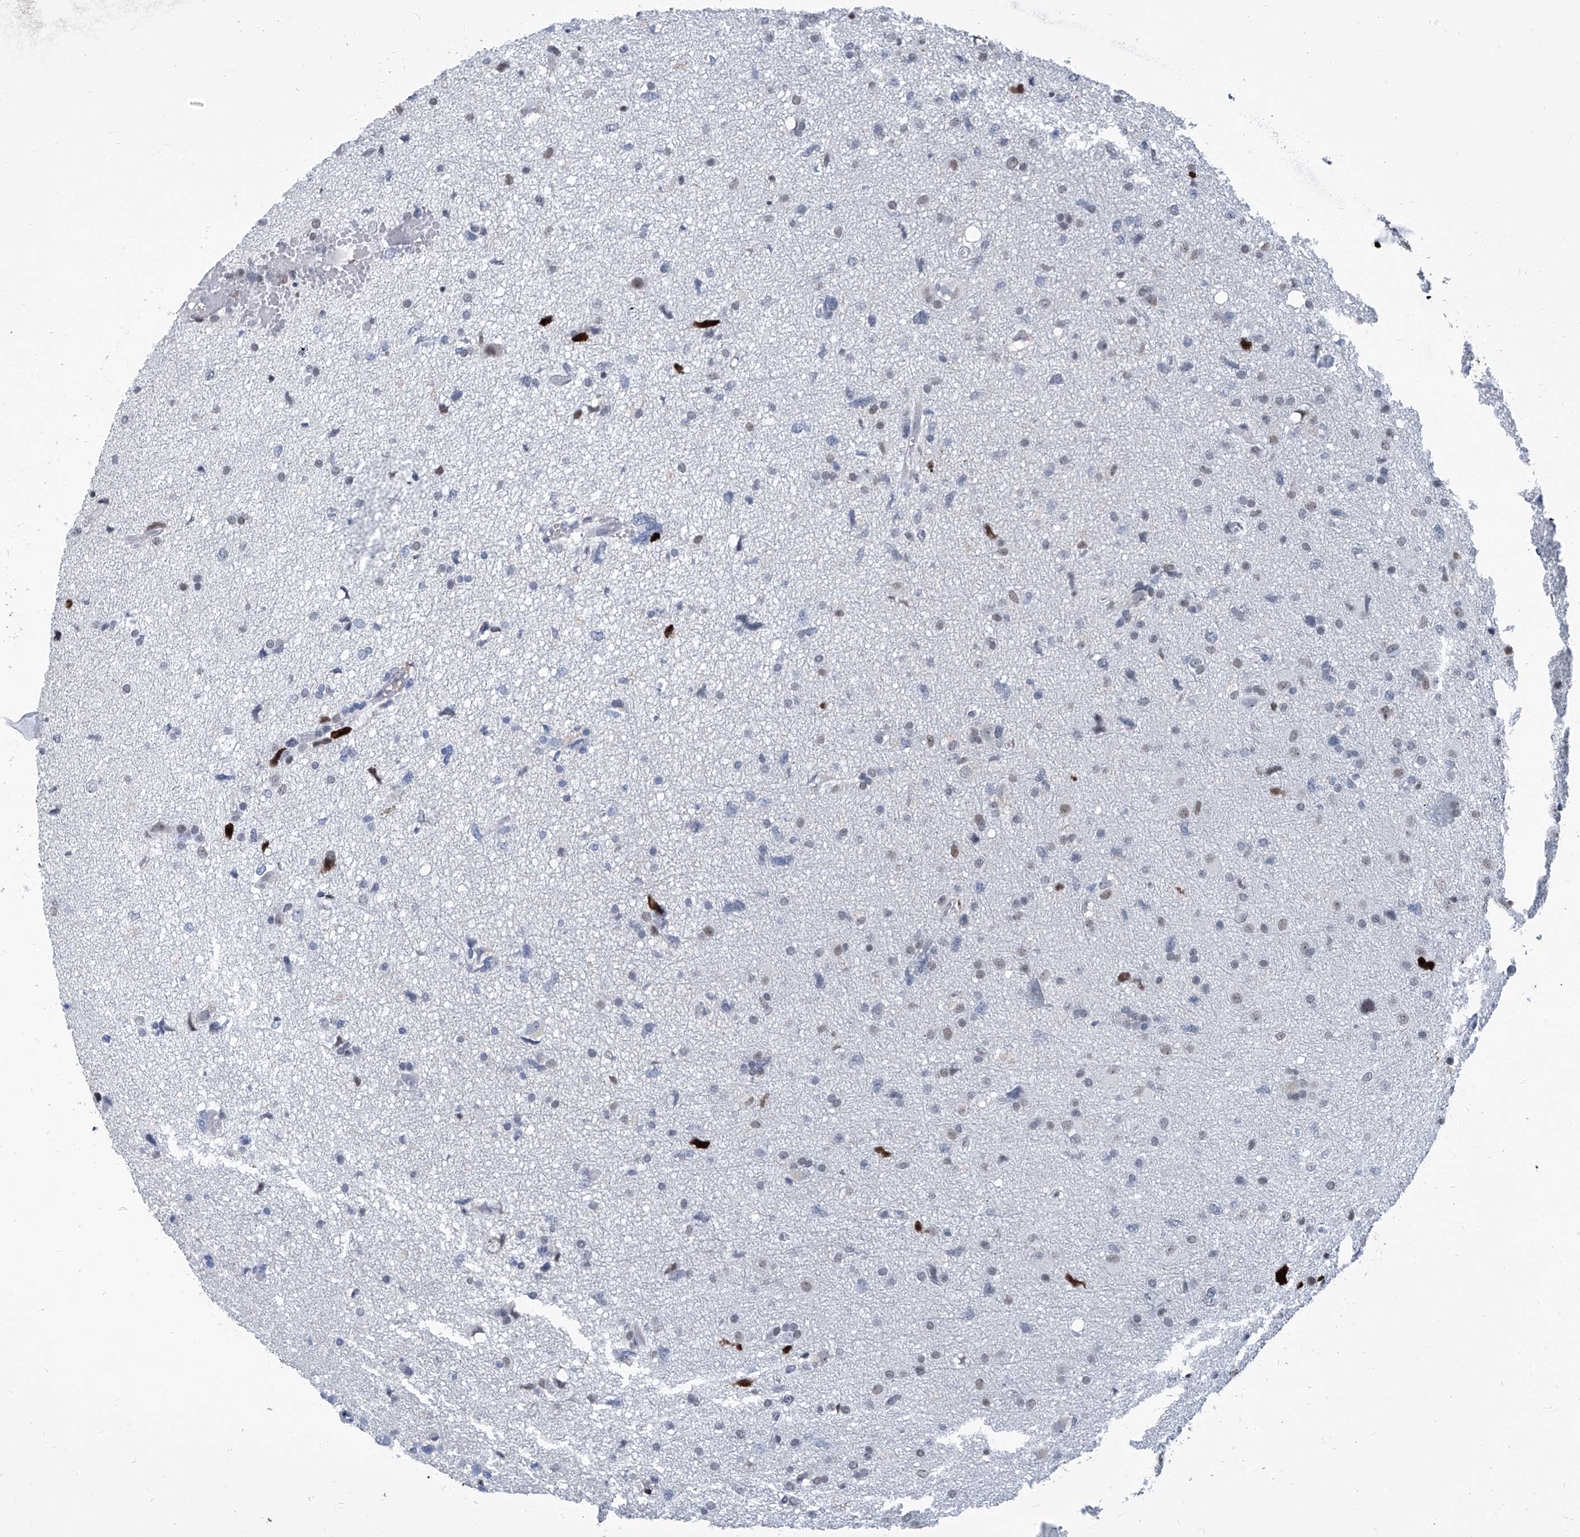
{"staining": {"intensity": "negative", "quantity": "none", "location": "none"}, "tissue": "glioma", "cell_type": "Tumor cells", "image_type": "cancer", "snomed": [{"axis": "morphology", "description": "Glioma, malignant, High grade"}, {"axis": "topography", "description": "Brain"}], "caption": "Tumor cells show no significant protein staining in malignant glioma (high-grade).", "gene": "PCNA", "patient": {"sex": "female", "age": 59}}